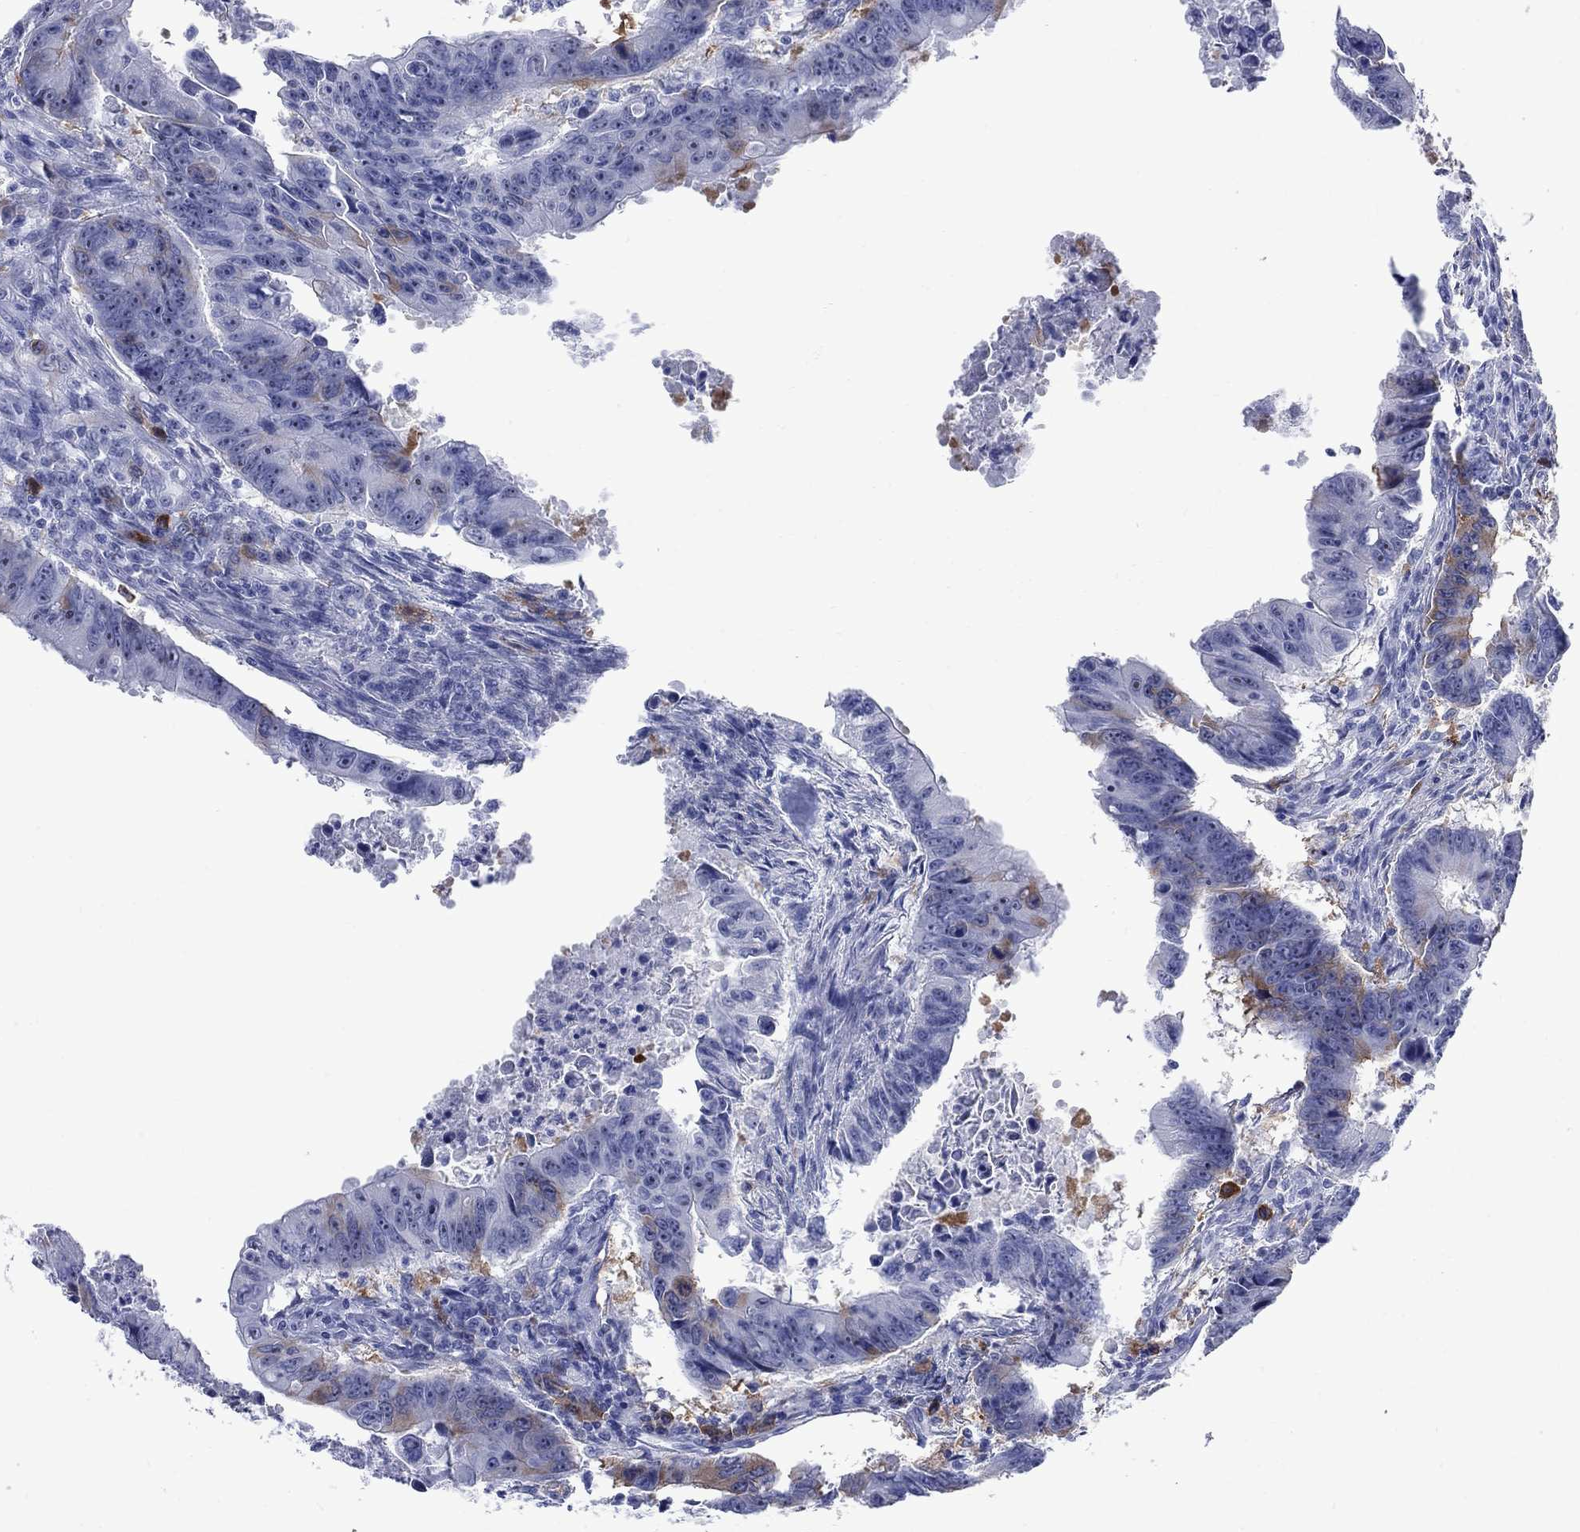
{"staining": {"intensity": "strong", "quantity": "25%-75%", "location": "cytoplasmic/membranous"}, "tissue": "colorectal cancer", "cell_type": "Tumor cells", "image_type": "cancer", "snomed": [{"axis": "morphology", "description": "Adenocarcinoma, NOS"}, {"axis": "topography", "description": "Colon"}], "caption": "Immunohistochemistry image of human colorectal adenocarcinoma stained for a protein (brown), which reveals high levels of strong cytoplasmic/membranous expression in about 25%-75% of tumor cells.", "gene": "TACC3", "patient": {"sex": "female", "age": 87}}